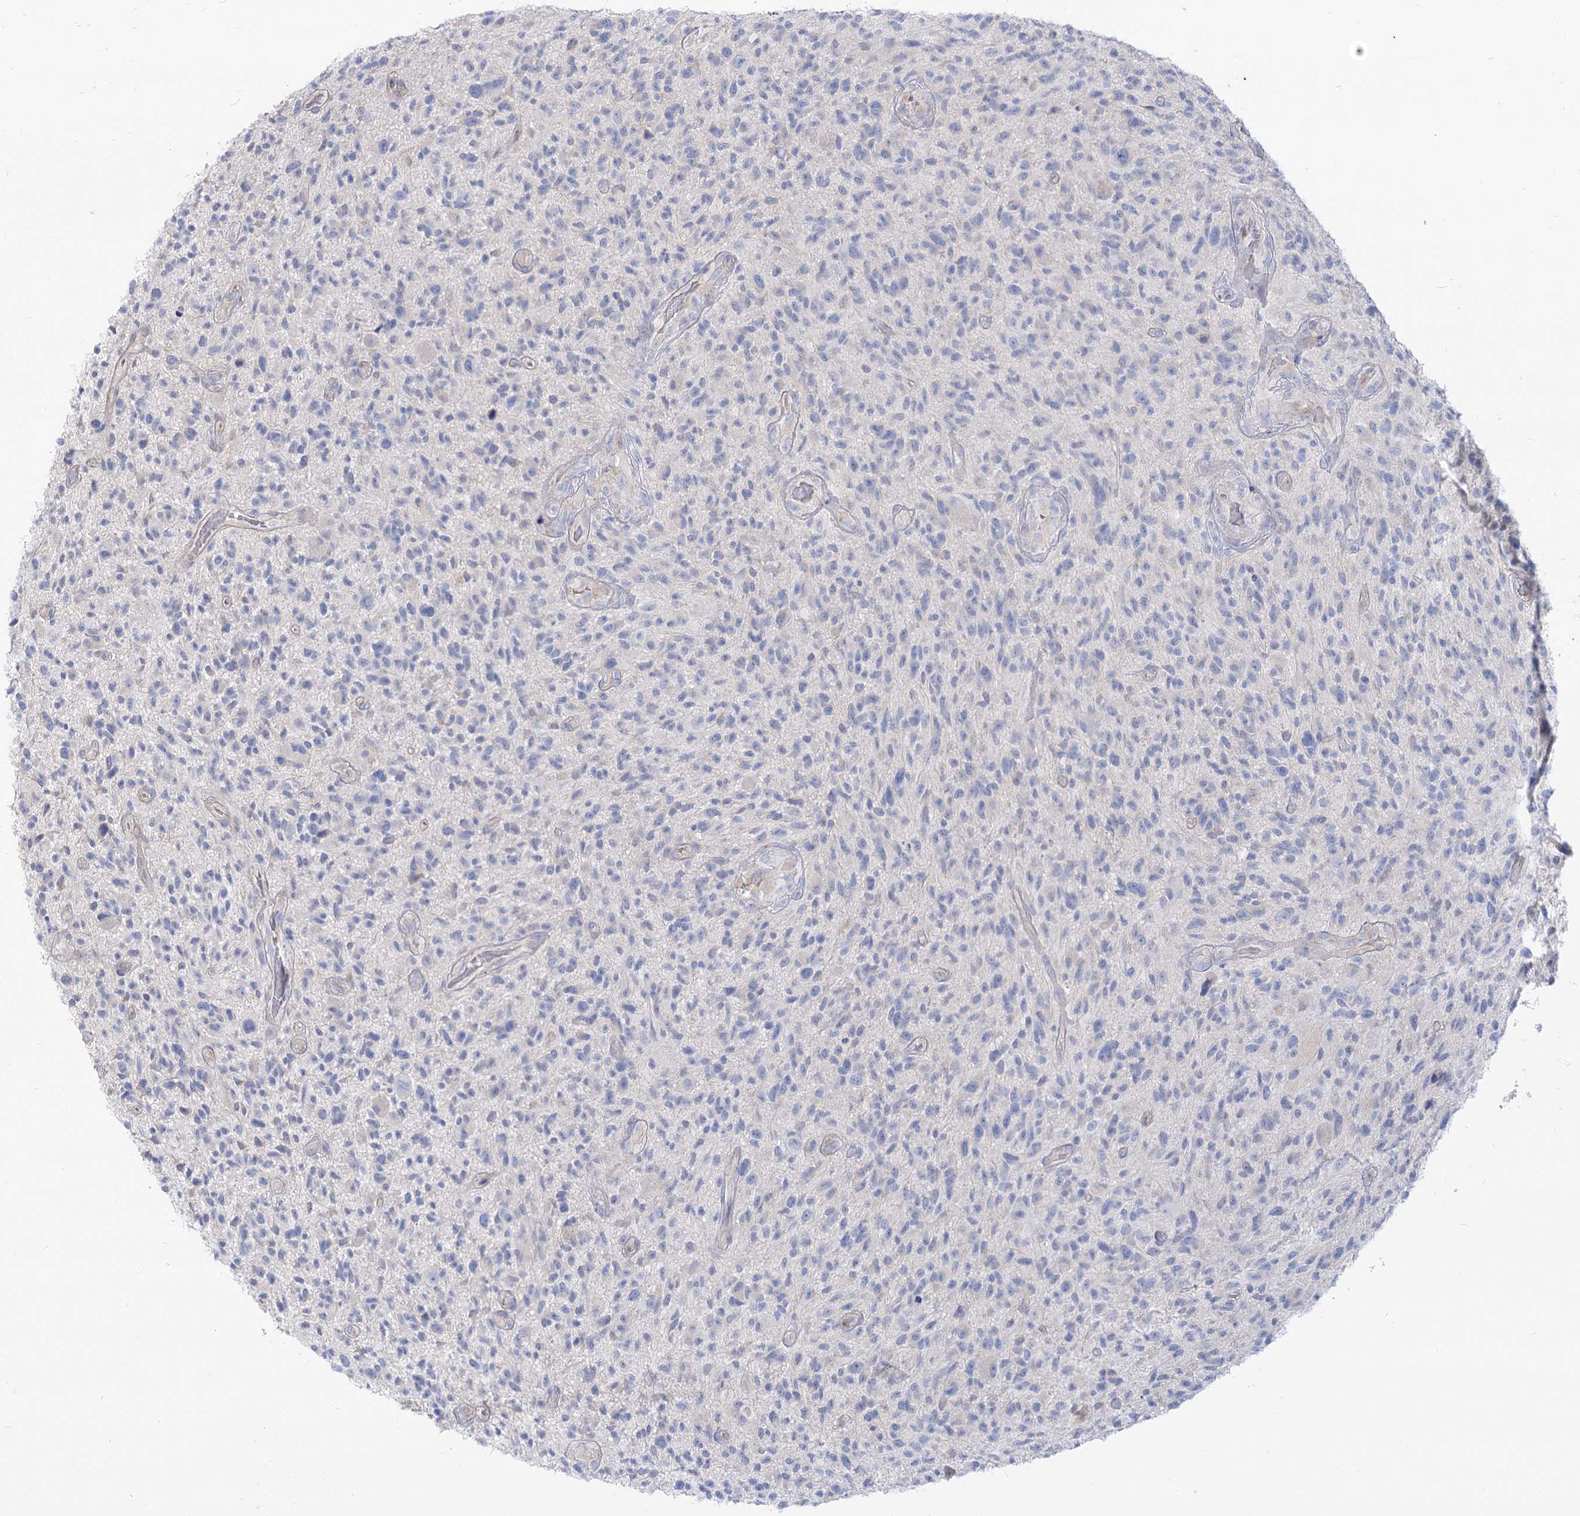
{"staining": {"intensity": "negative", "quantity": "none", "location": "none"}, "tissue": "glioma", "cell_type": "Tumor cells", "image_type": "cancer", "snomed": [{"axis": "morphology", "description": "Glioma, malignant, High grade"}, {"axis": "topography", "description": "Brain"}], "caption": "High-grade glioma (malignant) was stained to show a protein in brown. There is no significant positivity in tumor cells. Brightfield microscopy of immunohistochemistry stained with DAB (3,3'-diaminobenzidine) (brown) and hematoxylin (blue), captured at high magnification.", "gene": "SUOX", "patient": {"sex": "male", "age": 47}}